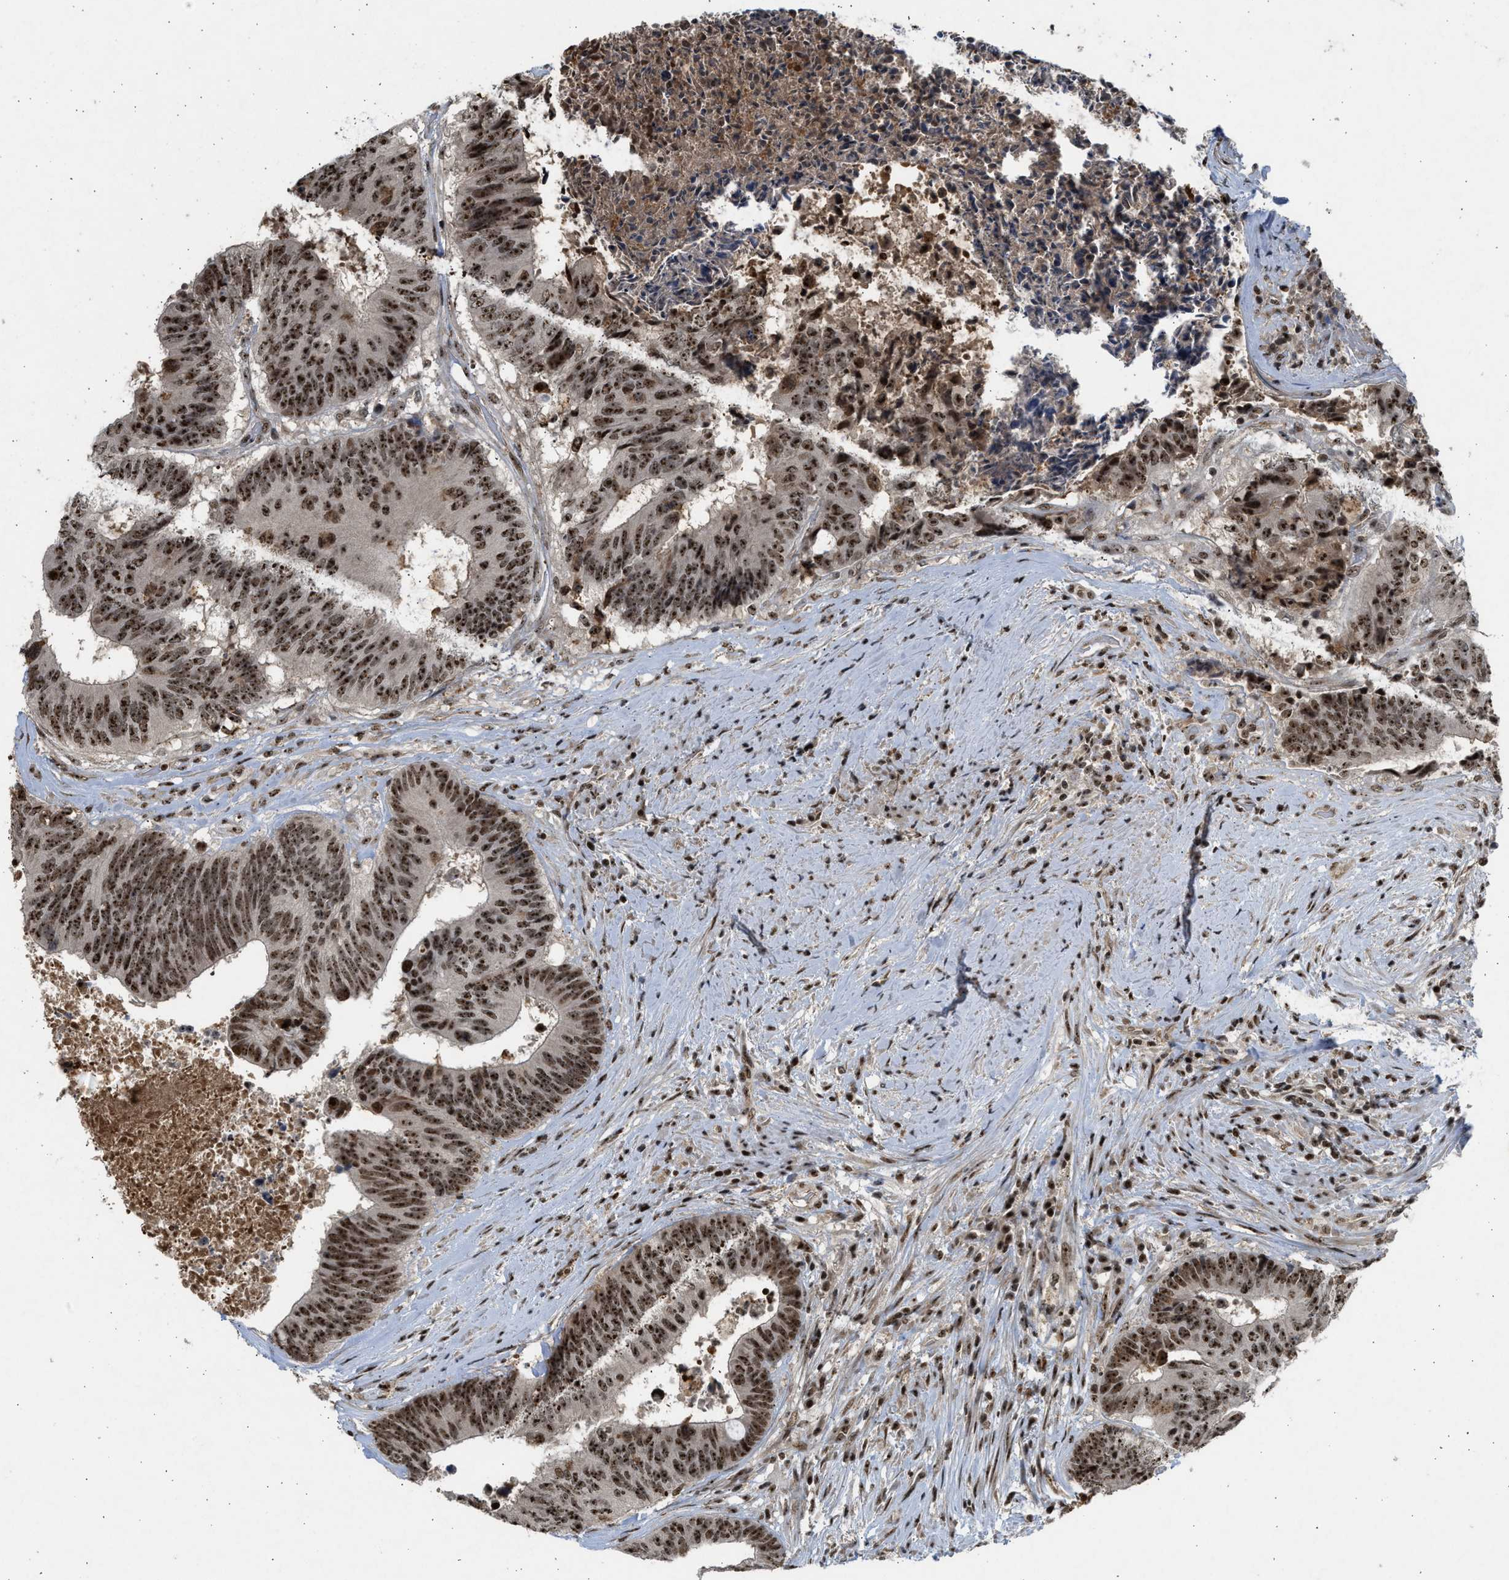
{"staining": {"intensity": "strong", "quantity": ">75%", "location": "nuclear"}, "tissue": "colorectal cancer", "cell_type": "Tumor cells", "image_type": "cancer", "snomed": [{"axis": "morphology", "description": "Adenocarcinoma, NOS"}, {"axis": "topography", "description": "Rectum"}], "caption": "Immunohistochemistry of adenocarcinoma (colorectal) displays high levels of strong nuclear expression in about >75% of tumor cells.", "gene": "TFDP2", "patient": {"sex": "male", "age": 72}}